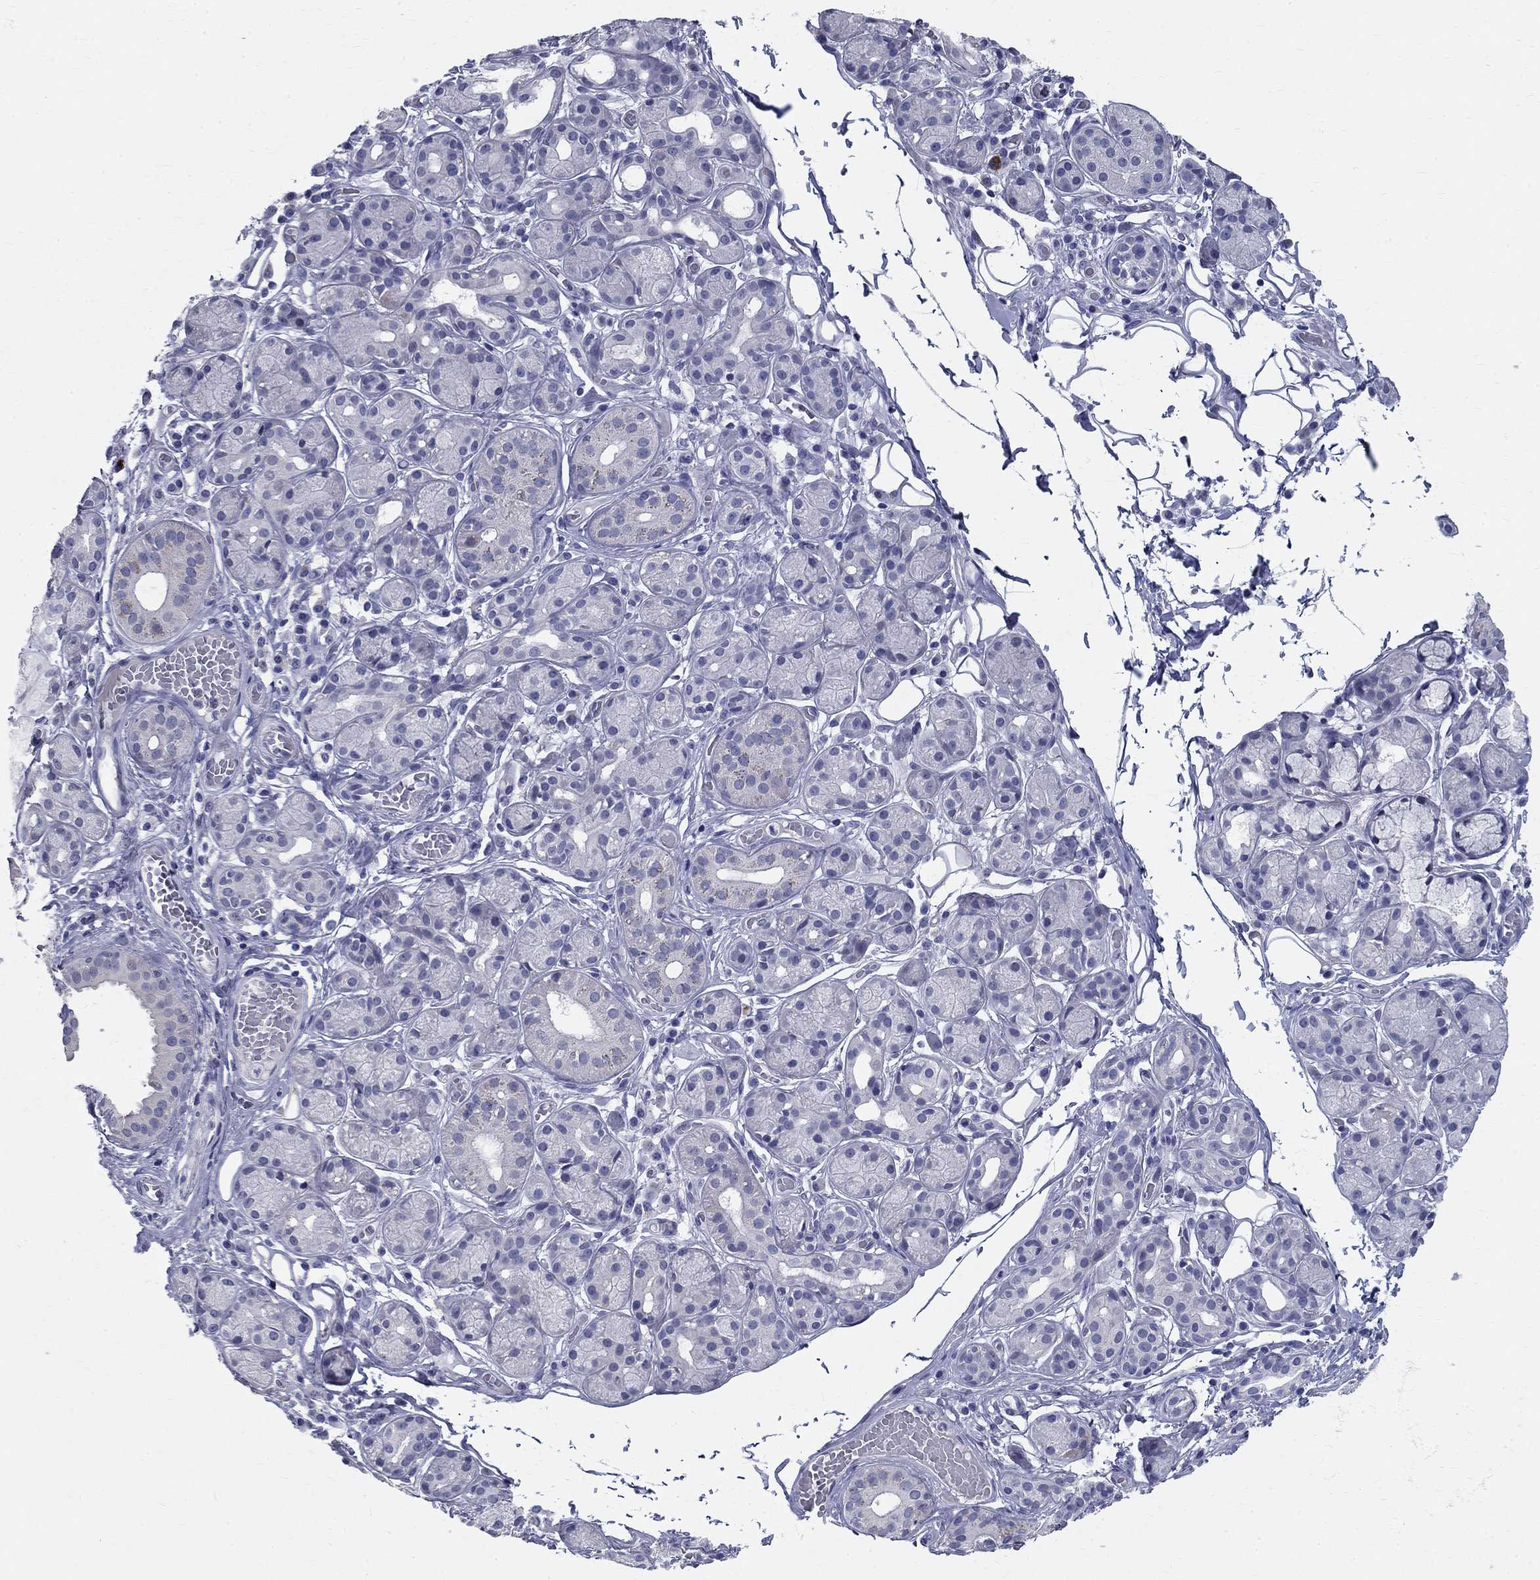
{"staining": {"intensity": "negative", "quantity": "none", "location": "none"}, "tissue": "salivary gland", "cell_type": "Glandular cells", "image_type": "normal", "snomed": [{"axis": "morphology", "description": "Normal tissue, NOS"}, {"axis": "topography", "description": "Salivary gland"}, {"axis": "topography", "description": "Peripheral nerve tissue"}], "caption": "IHC image of benign human salivary gland stained for a protein (brown), which shows no positivity in glandular cells. Nuclei are stained in blue.", "gene": "TGM4", "patient": {"sex": "male", "age": 71}}